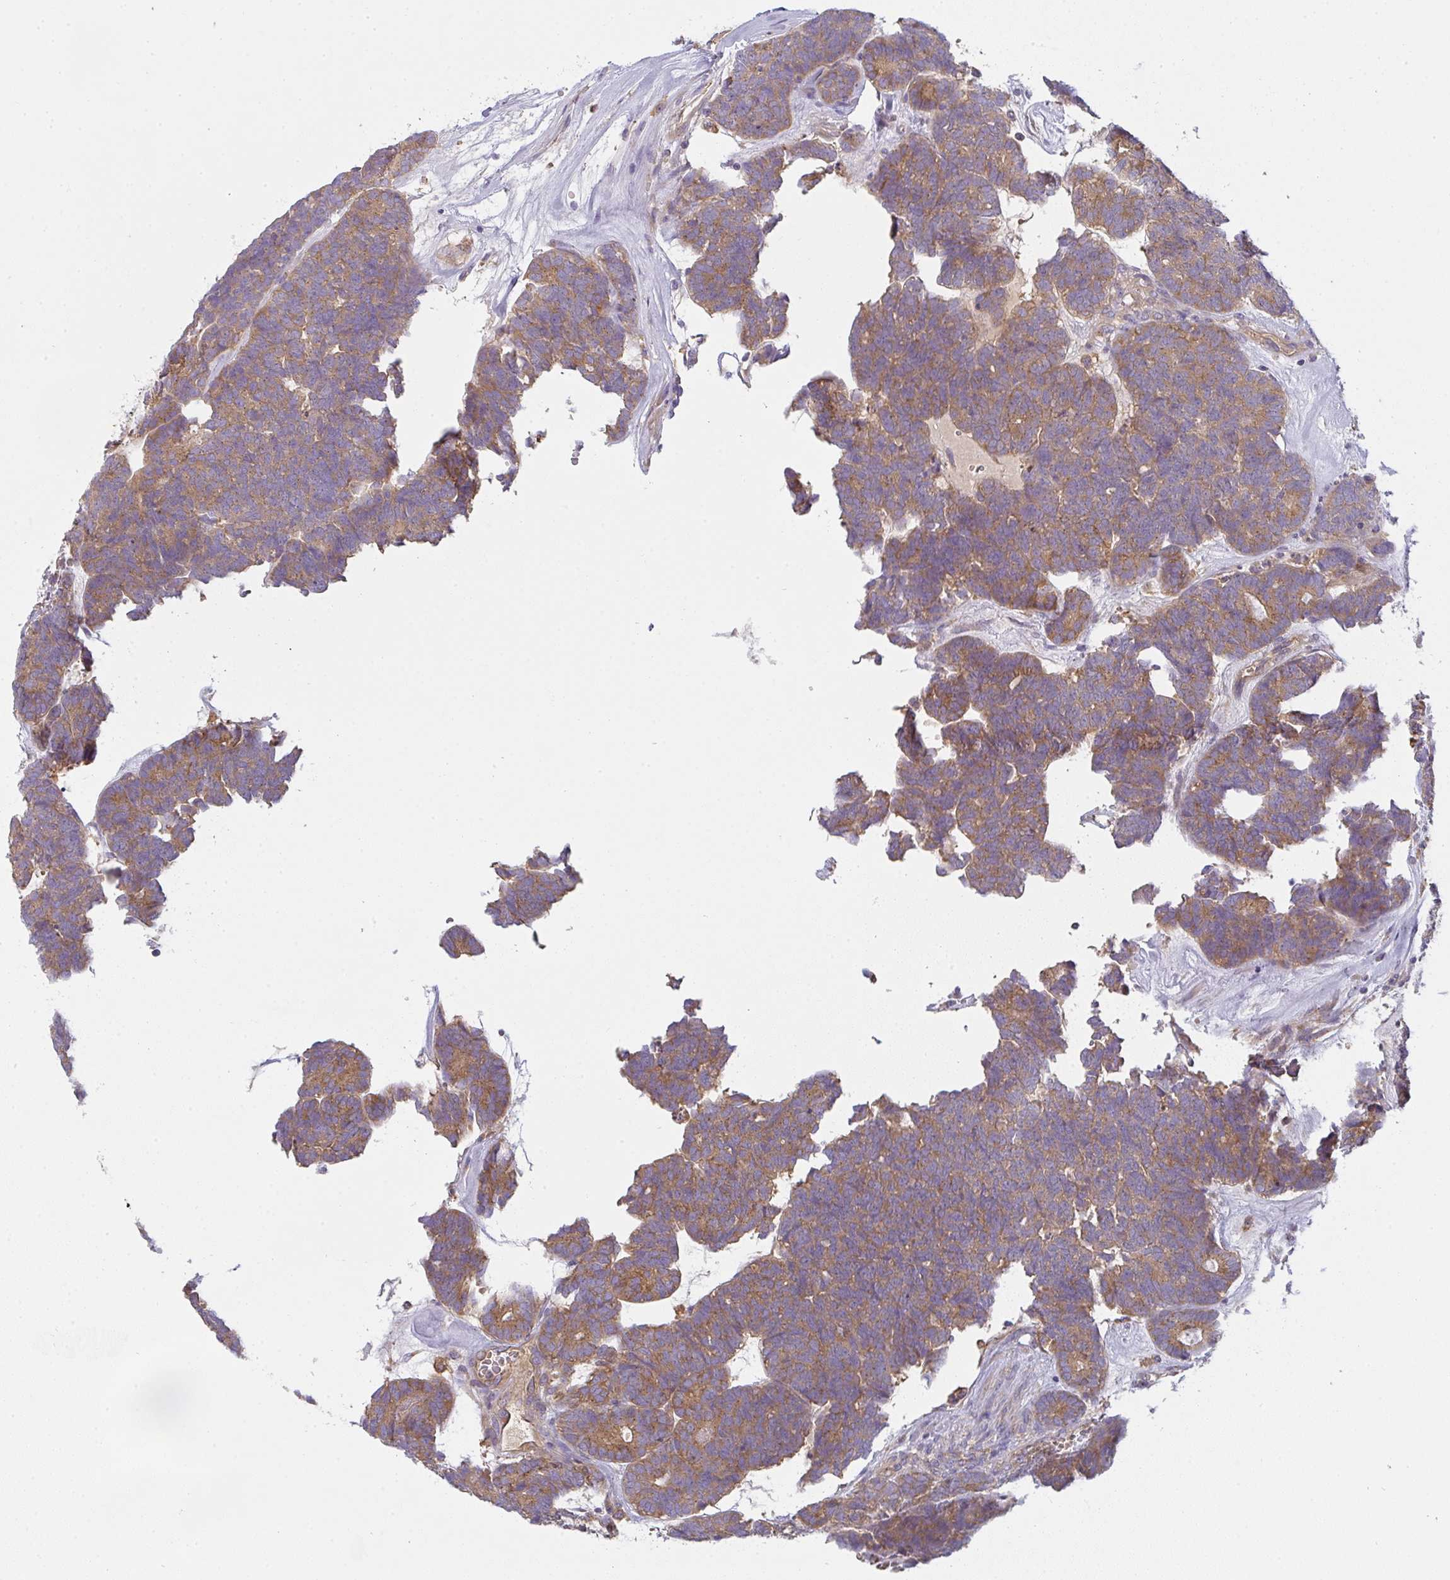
{"staining": {"intensity": "moderate", "quantity": ">75%", "location": "cytoplasmic/membranous"}, "tissue": "head and neck cancer", "cell_type": "Tumor cells", "image_type": "cancer", "snomed": [{"axis": "morphology", "description": "Adenocarcinoma, NOS"}, {"axis": "topography", "description": "Head-Neck"}], "caption": "Immunohistochemistry (DAB (3,3'-diaminobenzidine)) staining of head and neck adenocarcinoma exhibits moderate cytoplasmic/membranous protein staining in about >75% of tumor cells.", "gene": "SNX5", "patient": {"sex": "female", "age": 81}}